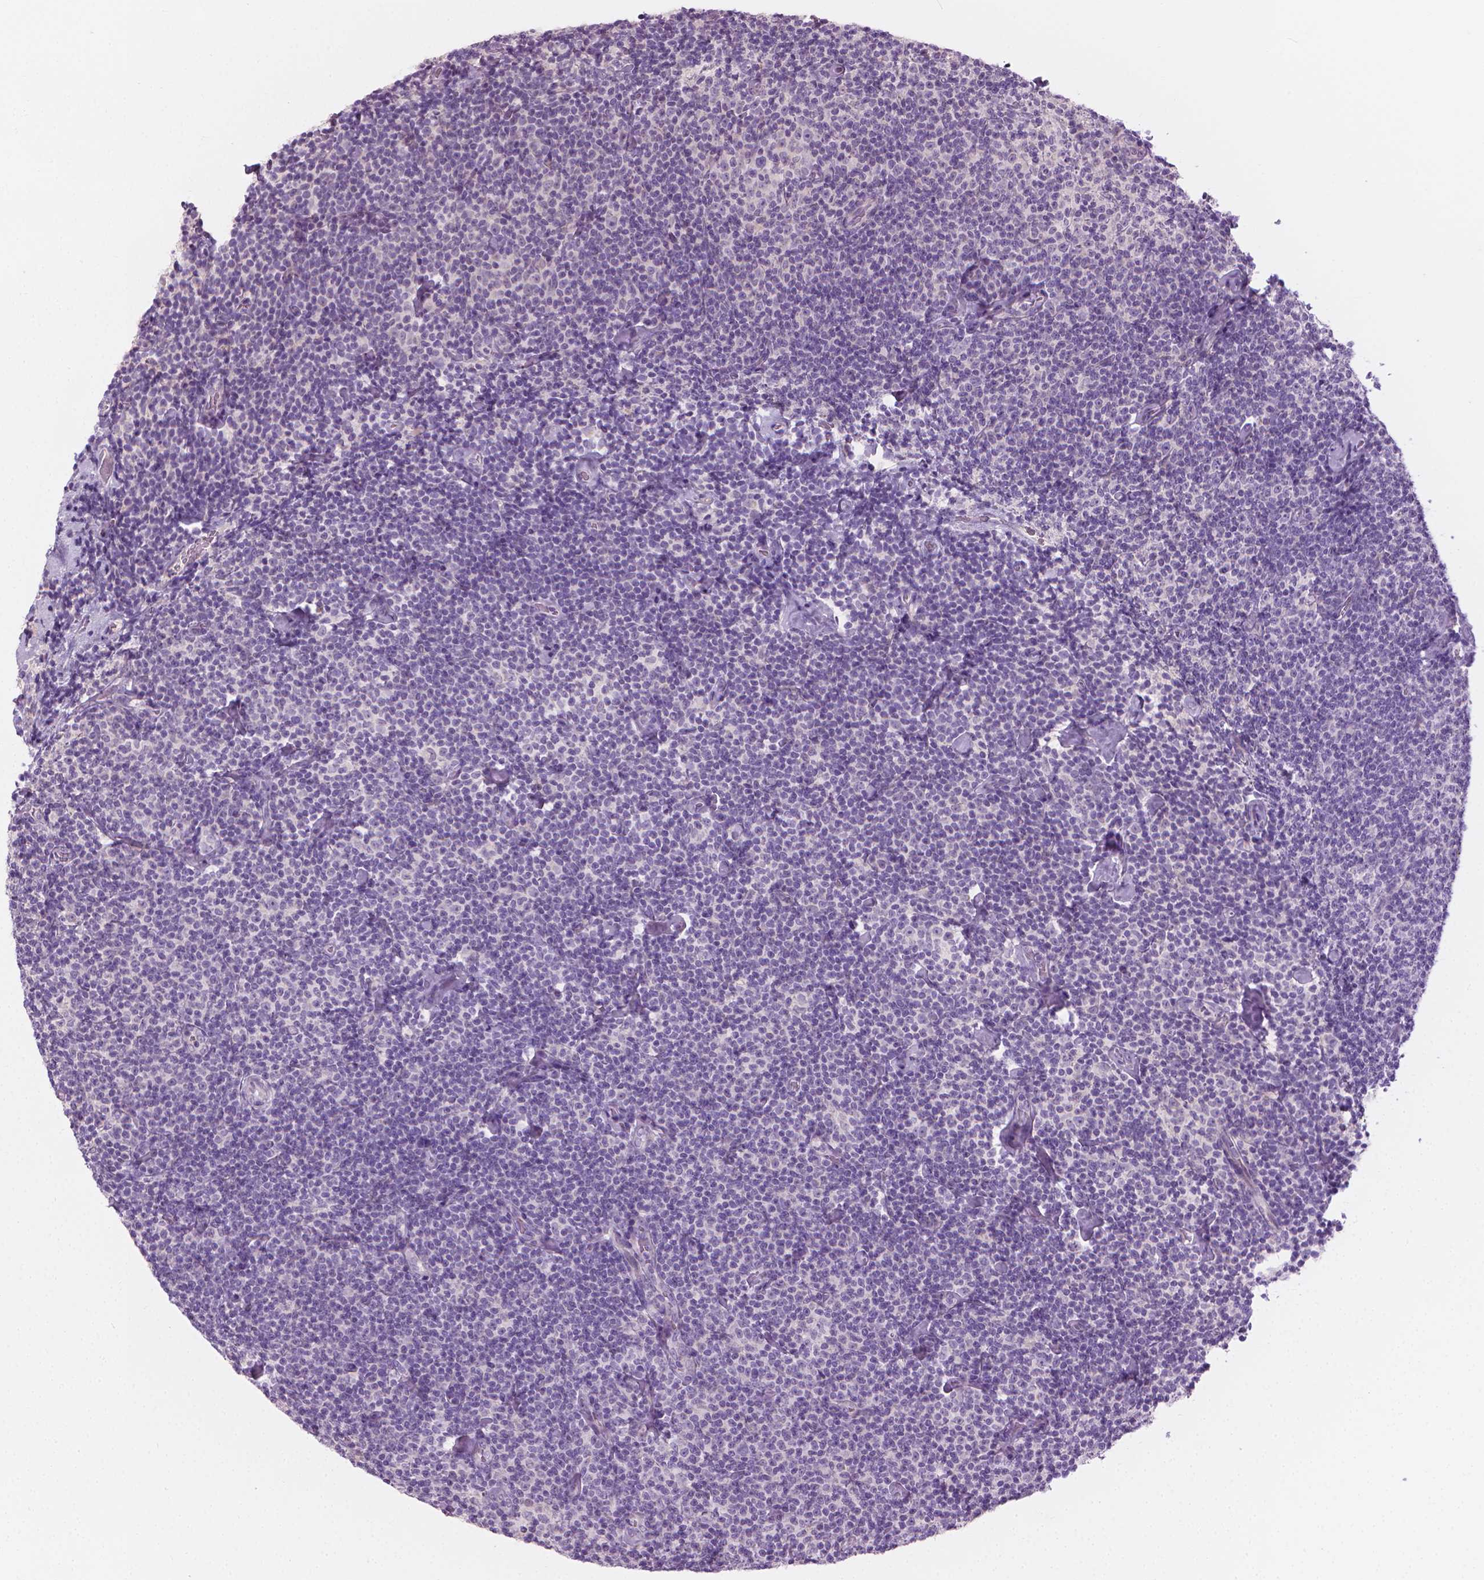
{"staining": {"intensity": "negative", "quantity": "none", "location": "none"}, "tissue": "lymphoma", "cell_type": "Tumor cells", "image_type": "cancer", "snomed": [{"axis": "morphology", "description": "Malignant lymphoma, non-Hodgkin's type, Low grade"}, {"axis": "topography", "description": "Lymph node"}], "caption": "Lymphoma stained for a protein using immunohistochemistry (IHC) reveals no expression tumor cells.", "gene": "CFAP126", "patient": {"sex": "male", "age": 81}}